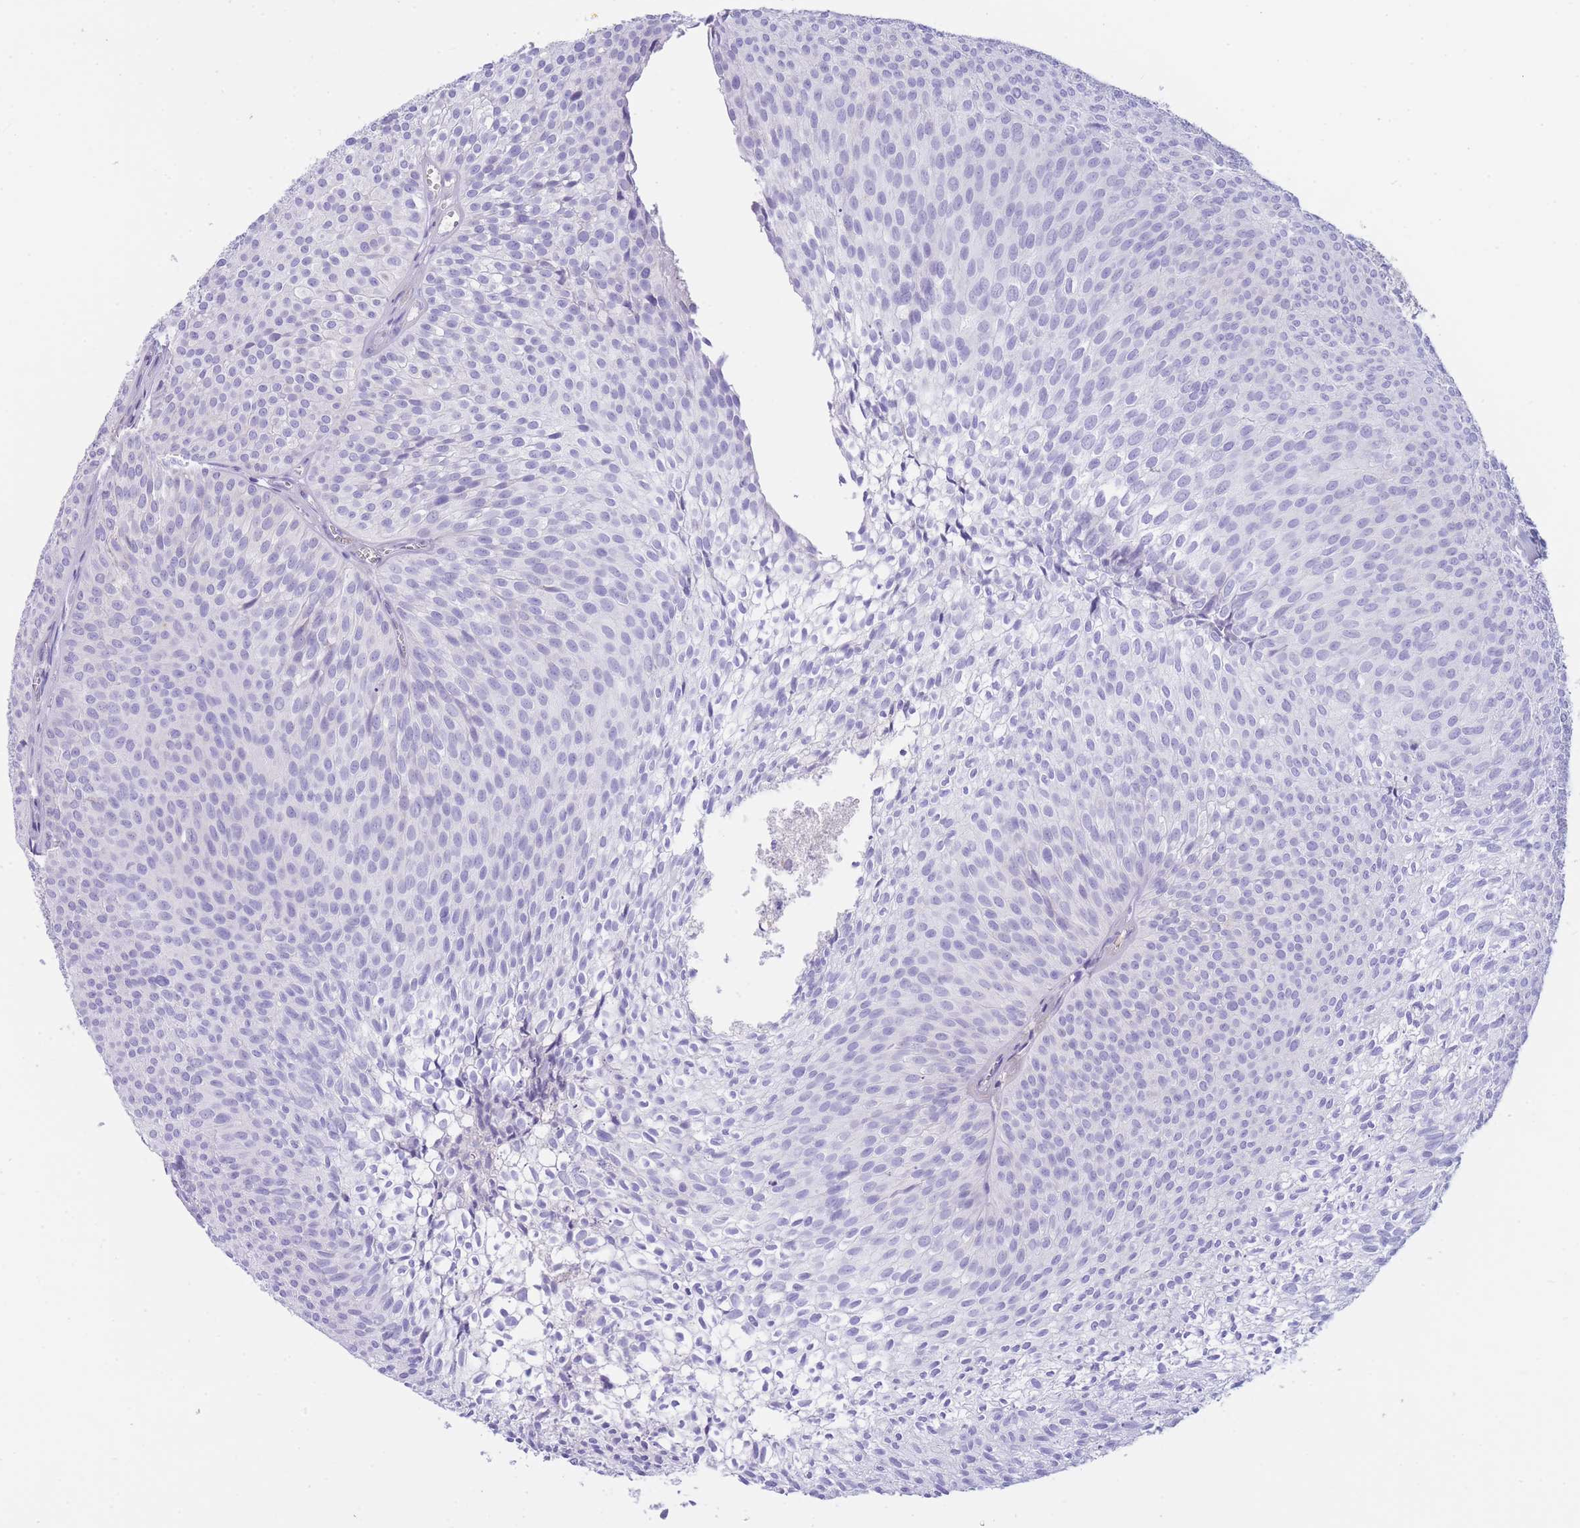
{"staining": {"intensity": "moderate", "quantity": "<25%", "location": "cytoplasmic/membranous"}, "tissue": "urothelial cancer", "cell_type": "Tumor cells", "image_type": "cancer", "snomed": [{"axis": "morphology", "description": "Urothelial carcinoma, Low grade"}, {"axis": "topography", "description": "Urinary bladder"}], "caption": "About <25% of tumor cells in urothelial carcinoma (low-grade) demonstrate moderate cytoplasmic/membranous protein expression as visualized by brown immunohistochemical staining.", "gene": "PLBD1", "patient": {"sex": "male", "age": 91}}